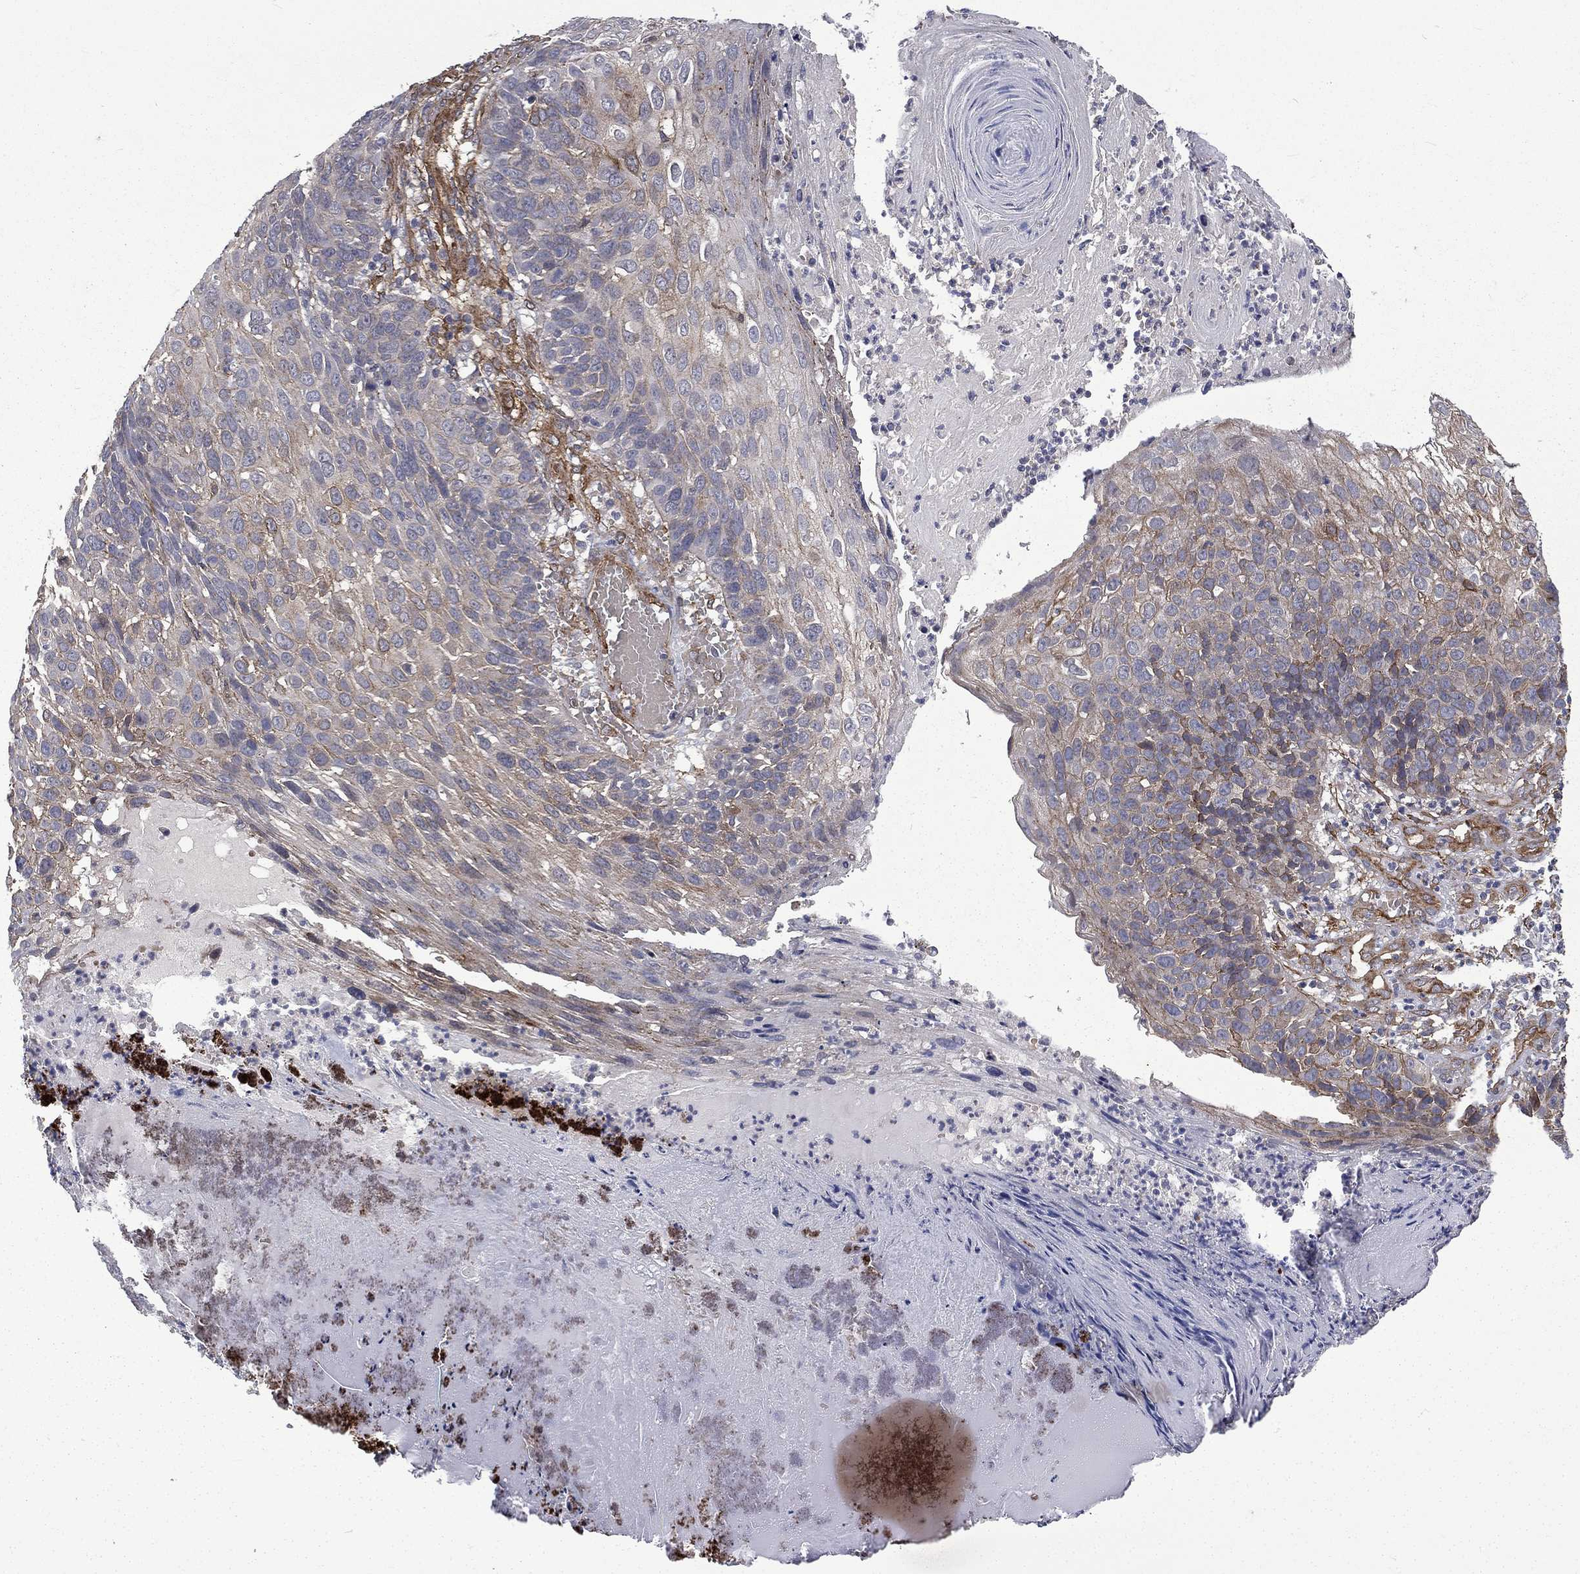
{"staining": {"intensity": "negative", "quantity": "none", "location": "none"}, "tissue": "skin cancer", "cell_type": "Tumor cells", "image_type": "cancer", "snomed": [{"axis": "morphology", "description": "Squamous cell carcinoma, NOS"}, {"axis": "topography", "description": "Skin"}], "caption": "High power microscopy micrograph of an IHC micrograph of squamous cell carcinoma (skin), revealing no significant expression in tumor cells.", "gene": "PPFIBP1", "patient": {"sex": "male", "age": 92}}